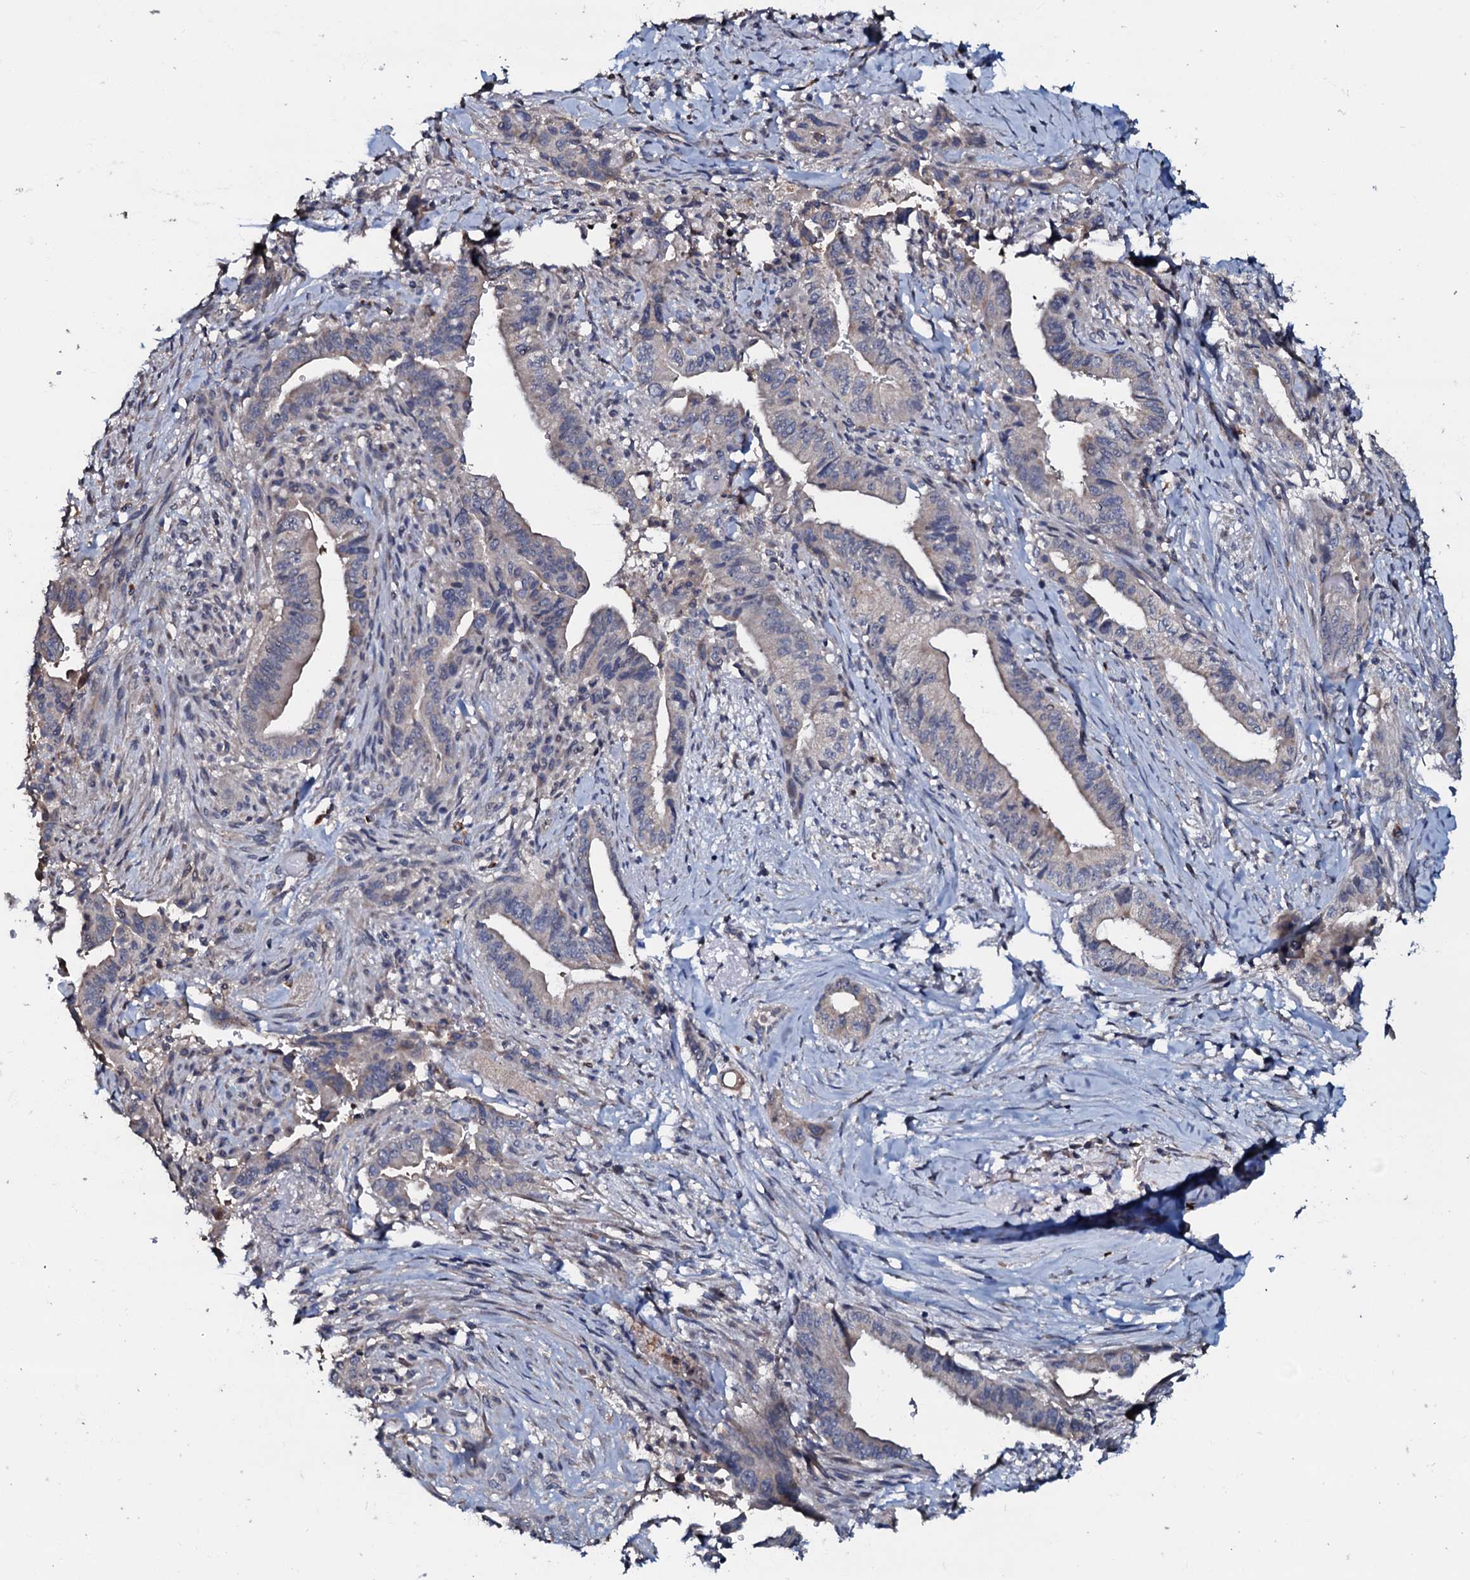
{"staining": {"intensity": "weak", "quantity": "<25%", "location": "cytoplasmic/membranous"}, "tissue": "pancreatic cancer", "cell_type": "Tumor cells", "image_type": "cancer", "snomed": [{"axis": "morphology", "description": "Adenocarcinoma, NOS"}, {"axis": "topography", "description": "Pancreas"}], "caption": "A high-resolution histopathology image shows immunohistochemistry (IHC) staining of pancreatic cancer (adenocarcinoma), which reveals no significant staining in tumor cells. The staining was performed using DAB to visualize the protein expression in brown, while the nuclei were stained in blue with hematoxylin (Magnification: 20x).", "gene": "CPNE2", "patient": {"sex": "male", "age": 70}}